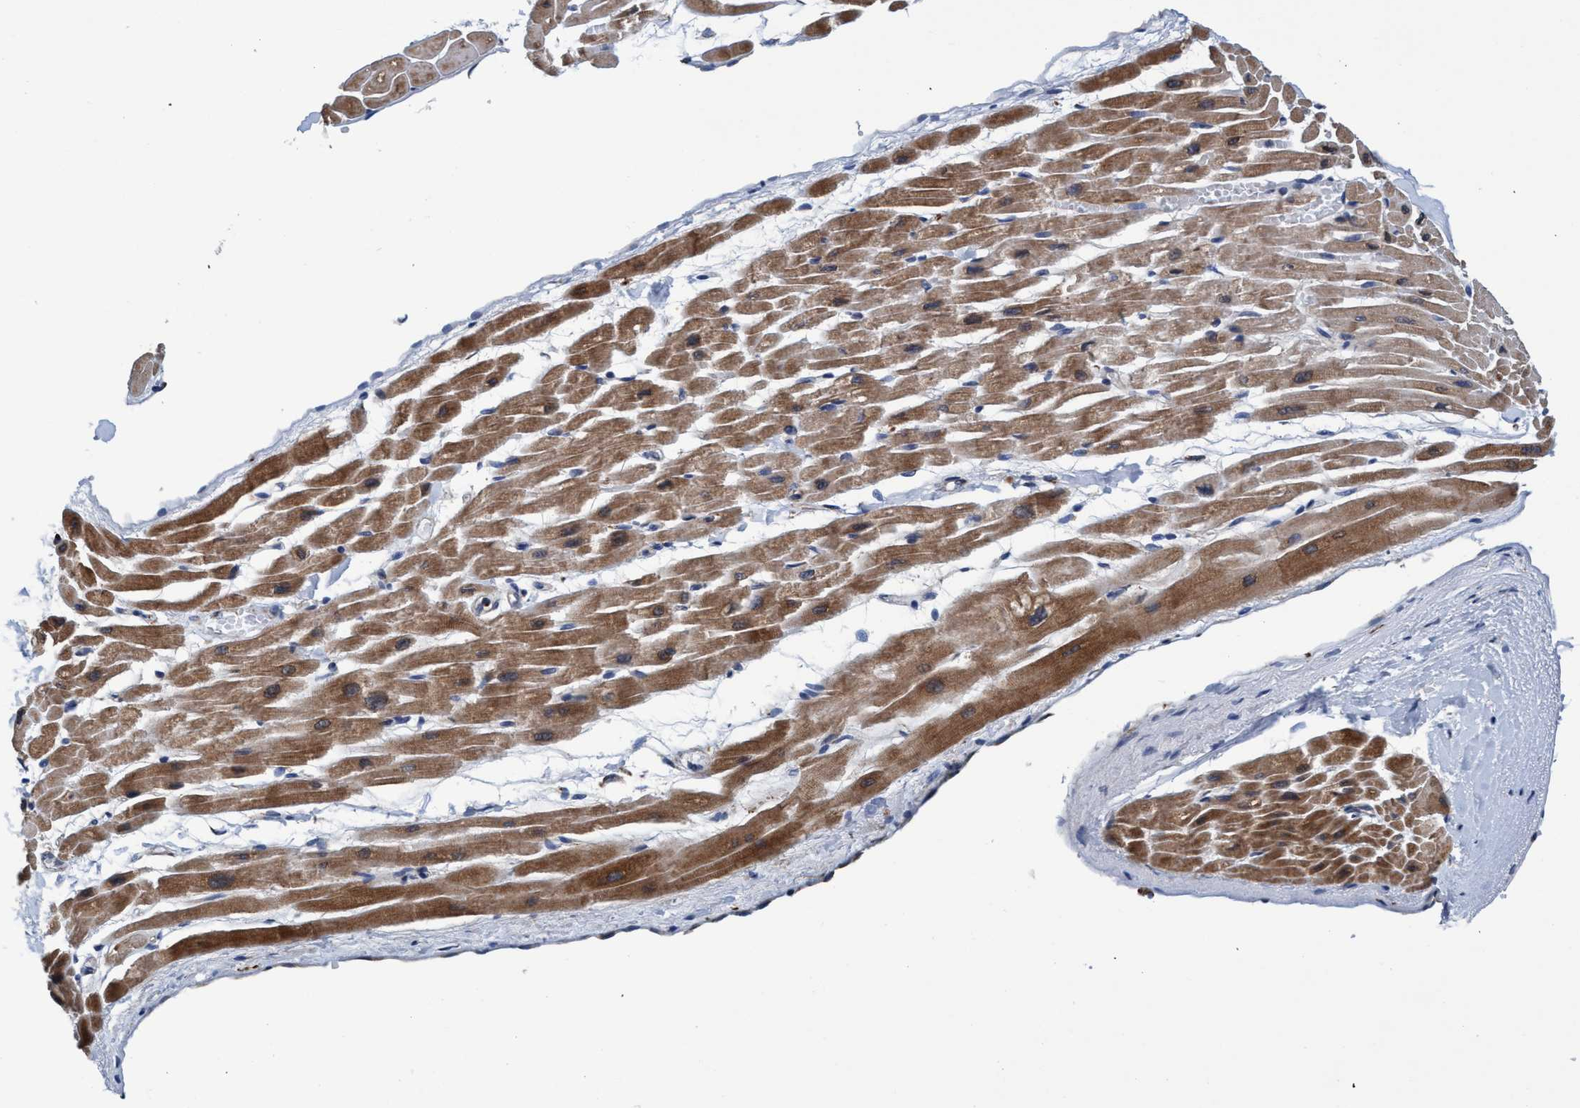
{"staining": {"intensity": "moderate", "quantity": ">75%", "location": "cytoplasmic/membranous"}, "tissue": "heart muscle", "cell_type": "Cardiomyocytes", "image_type": "normal", "snomed": [{"axis": "morphology", "description": "Normal tissue, NOS"}, {"axis": "topography", "description": "Heart"}], "caption": "Immunohistochemistry (IHC) histopathology image of benign heart muscle: heart muscle stained using IHC demonstrates medium levels of moderate protein expression localized specifically in the cytoplasmic/membranous of cardiomyocytes, appearing as a cytoplasmic/membranous brown color.", "gene": "ENDOG", "patient": {"sex": "male", "age": 45}}